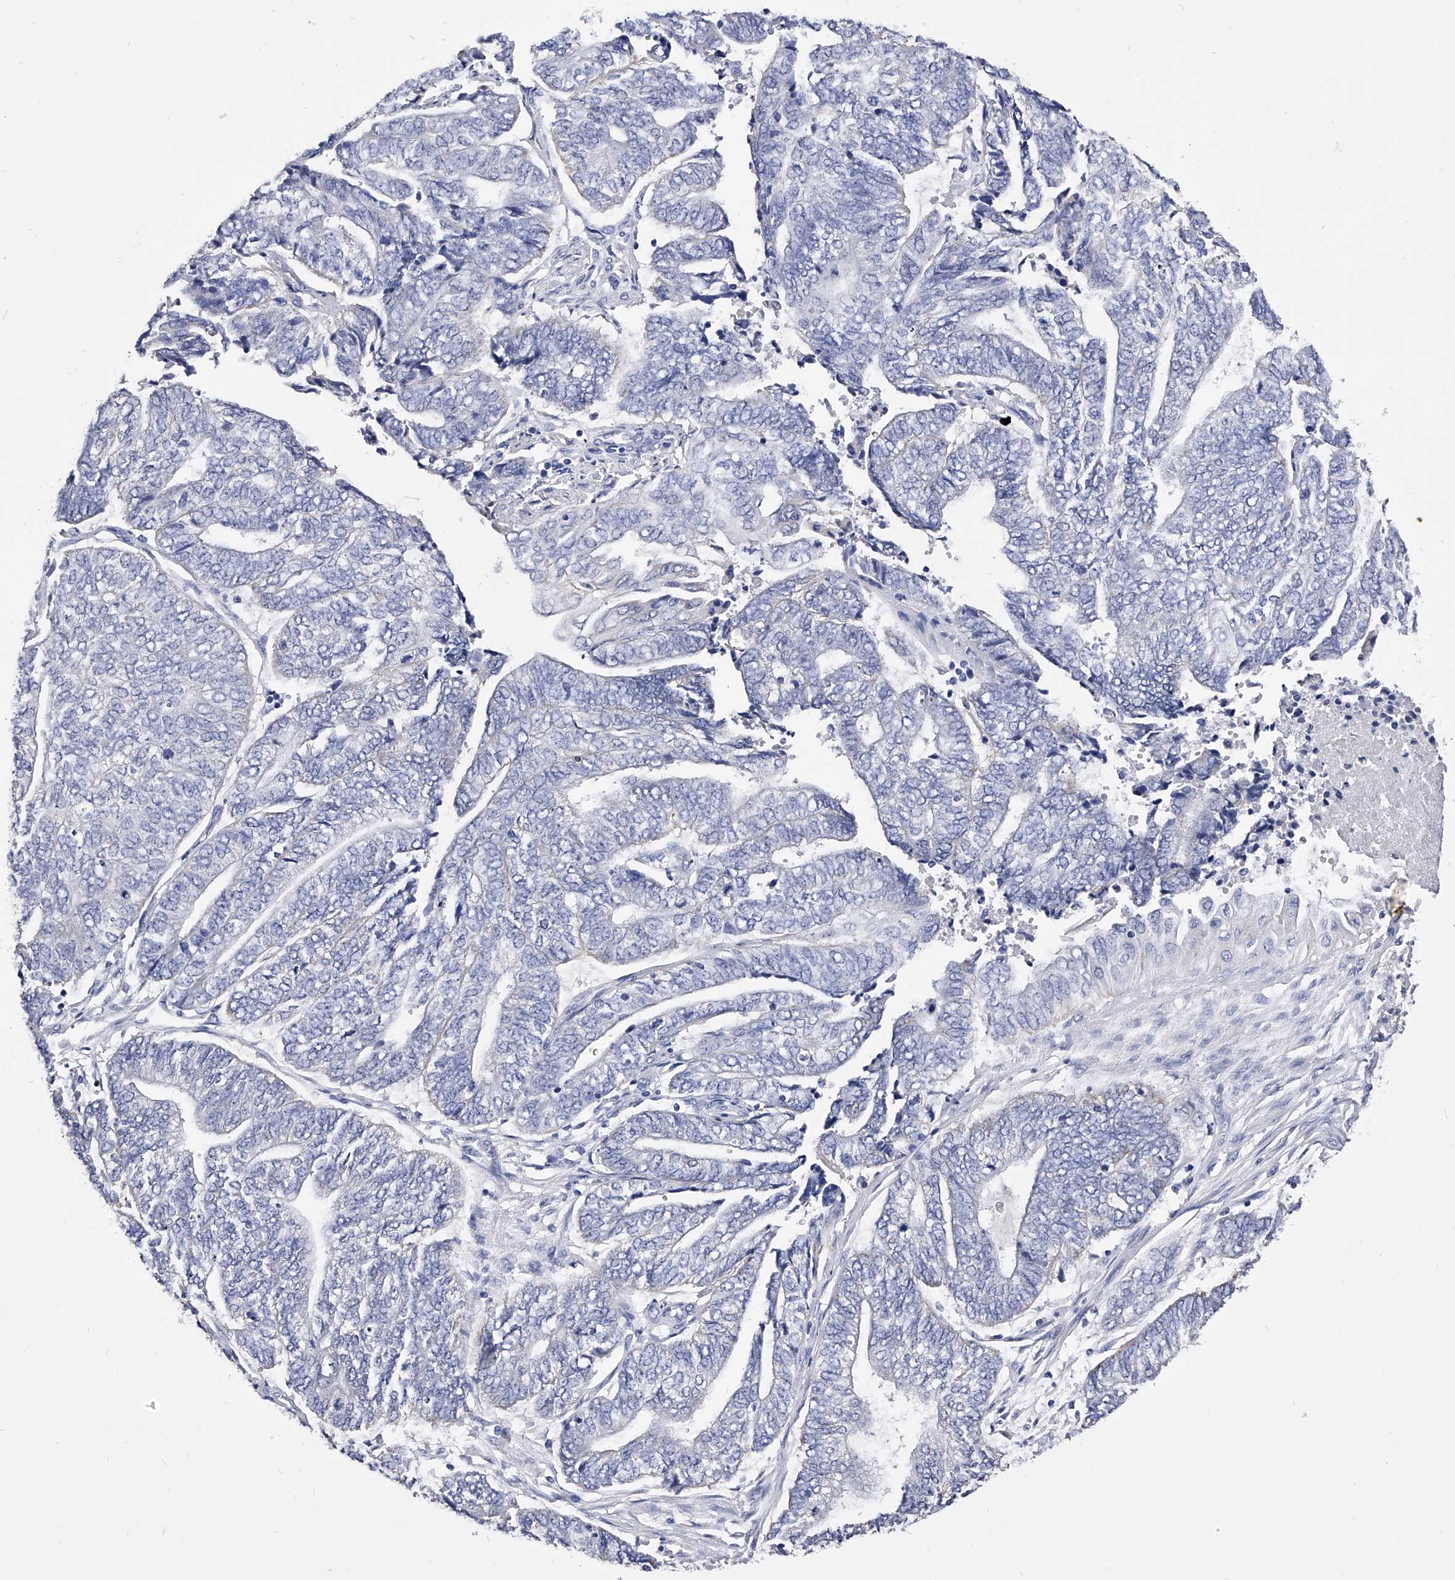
{"staining": {"intensity": "negative", "quantity": "none", "location": "none"}, "tissue": "endometrial cancer", "cell_type": "Tumor cells", "image_type": "cancer", "snomed": [{"axis": "morphology", "description": "Adenocarcinoma, NOS"}, {"axis": "topography", "description": "Uterus"}, {"axis": "topography", "description": "Endometrium"}], "caption": "Human endometrial cancer (adenocarcinoma) stained for a protein using immunohistochemistry exhibits no expression in tumor cells.", "gene": "ZNF529", "patient": {"sex": "female", "age": 70}}